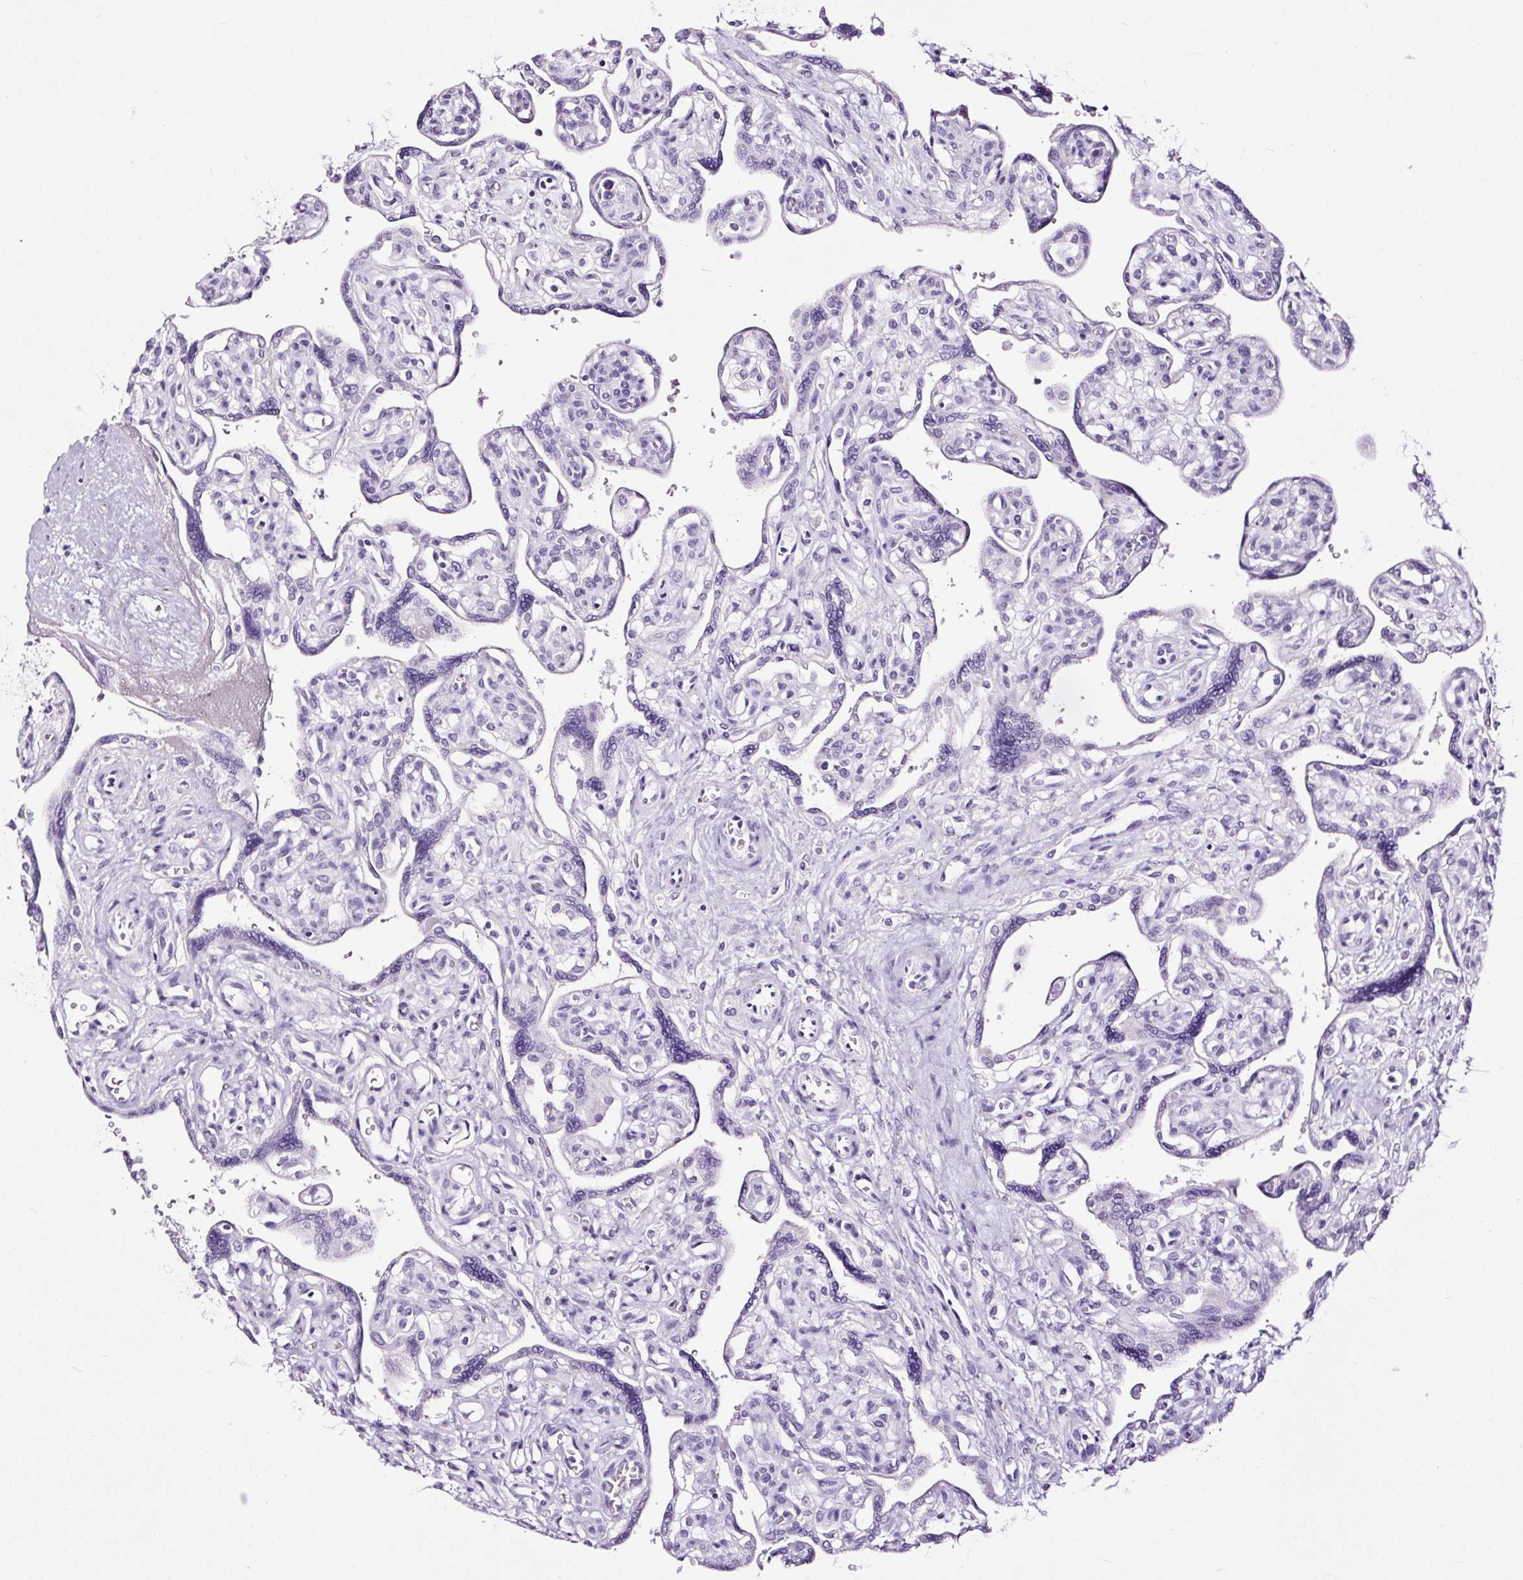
{"staining": {"intensity": "negative", "quantity": "none", "location": "none"}, "tissue": "placenta", "cell_type": "Decidual cells", "image_type": "normal", "snomed": [{"axis": "morphology", "description": "Normal tissue, NOS"}, {"axis": "topography", "description": "Placenta"}], "caption": "Immunohistochemical staining of normal placenta displays no significant staining in decidual cells.", "gene": "NPHS2", "patient": {"sex": "female", "age": 39}}